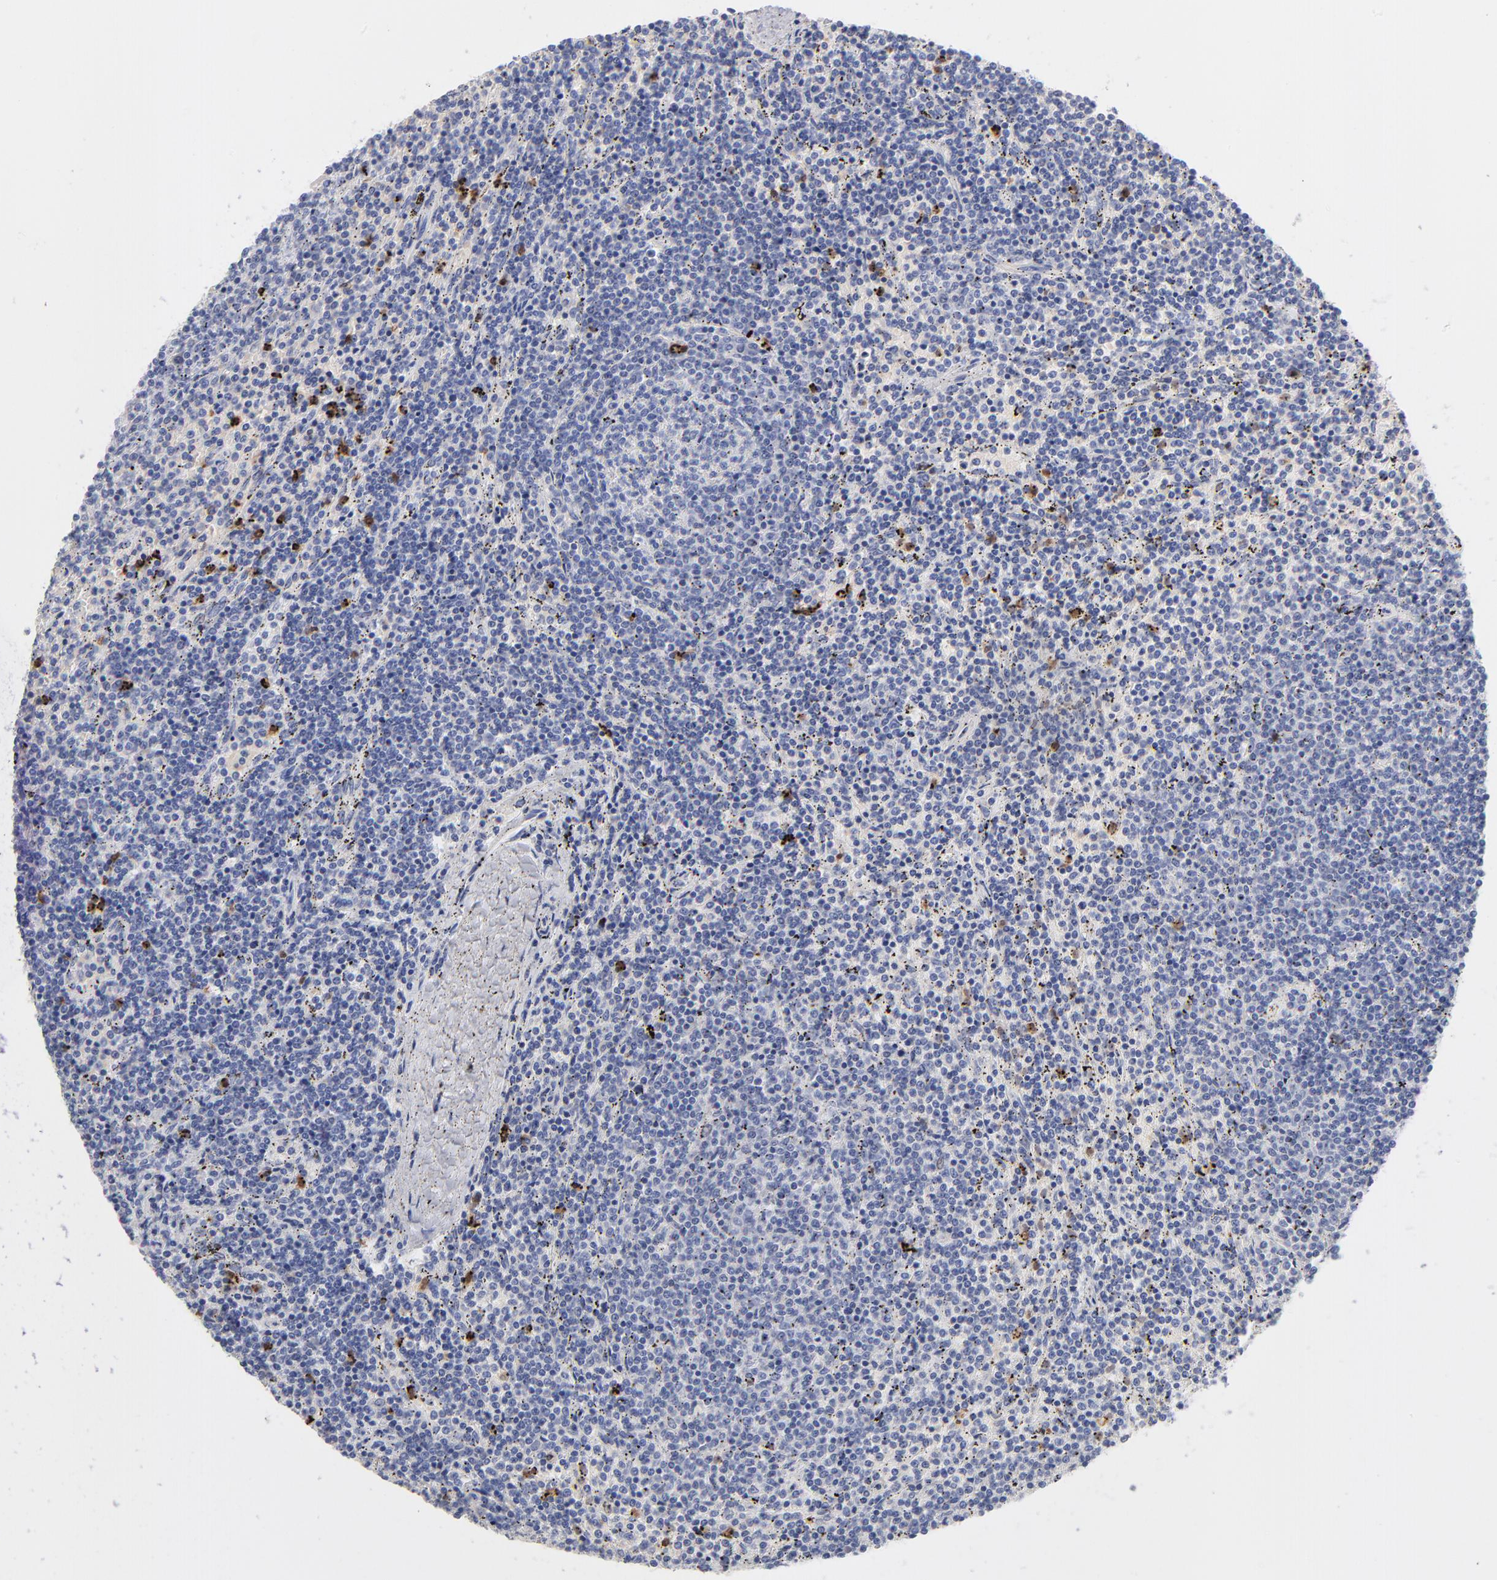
{"staining": {"intensity": "negative", "quantity": "none", "location": "none"}, "tissue": "lymphoma", "cell_type": "Tumor cells", "image_type": "cancer", "snomed": [{"axis": "morphology", "description": "Malignant lymphoma, non-Hodgkin's type, Low grade"}, {"axis": "topography", "description": "Spleen"}], "caption": "Tumor cells show no significant protein positivity in malignant lymphoma, non-Hodgkin's type (low-grade).", "gene": "ARG1", "patient": {"sex": "female", "age": 50}}